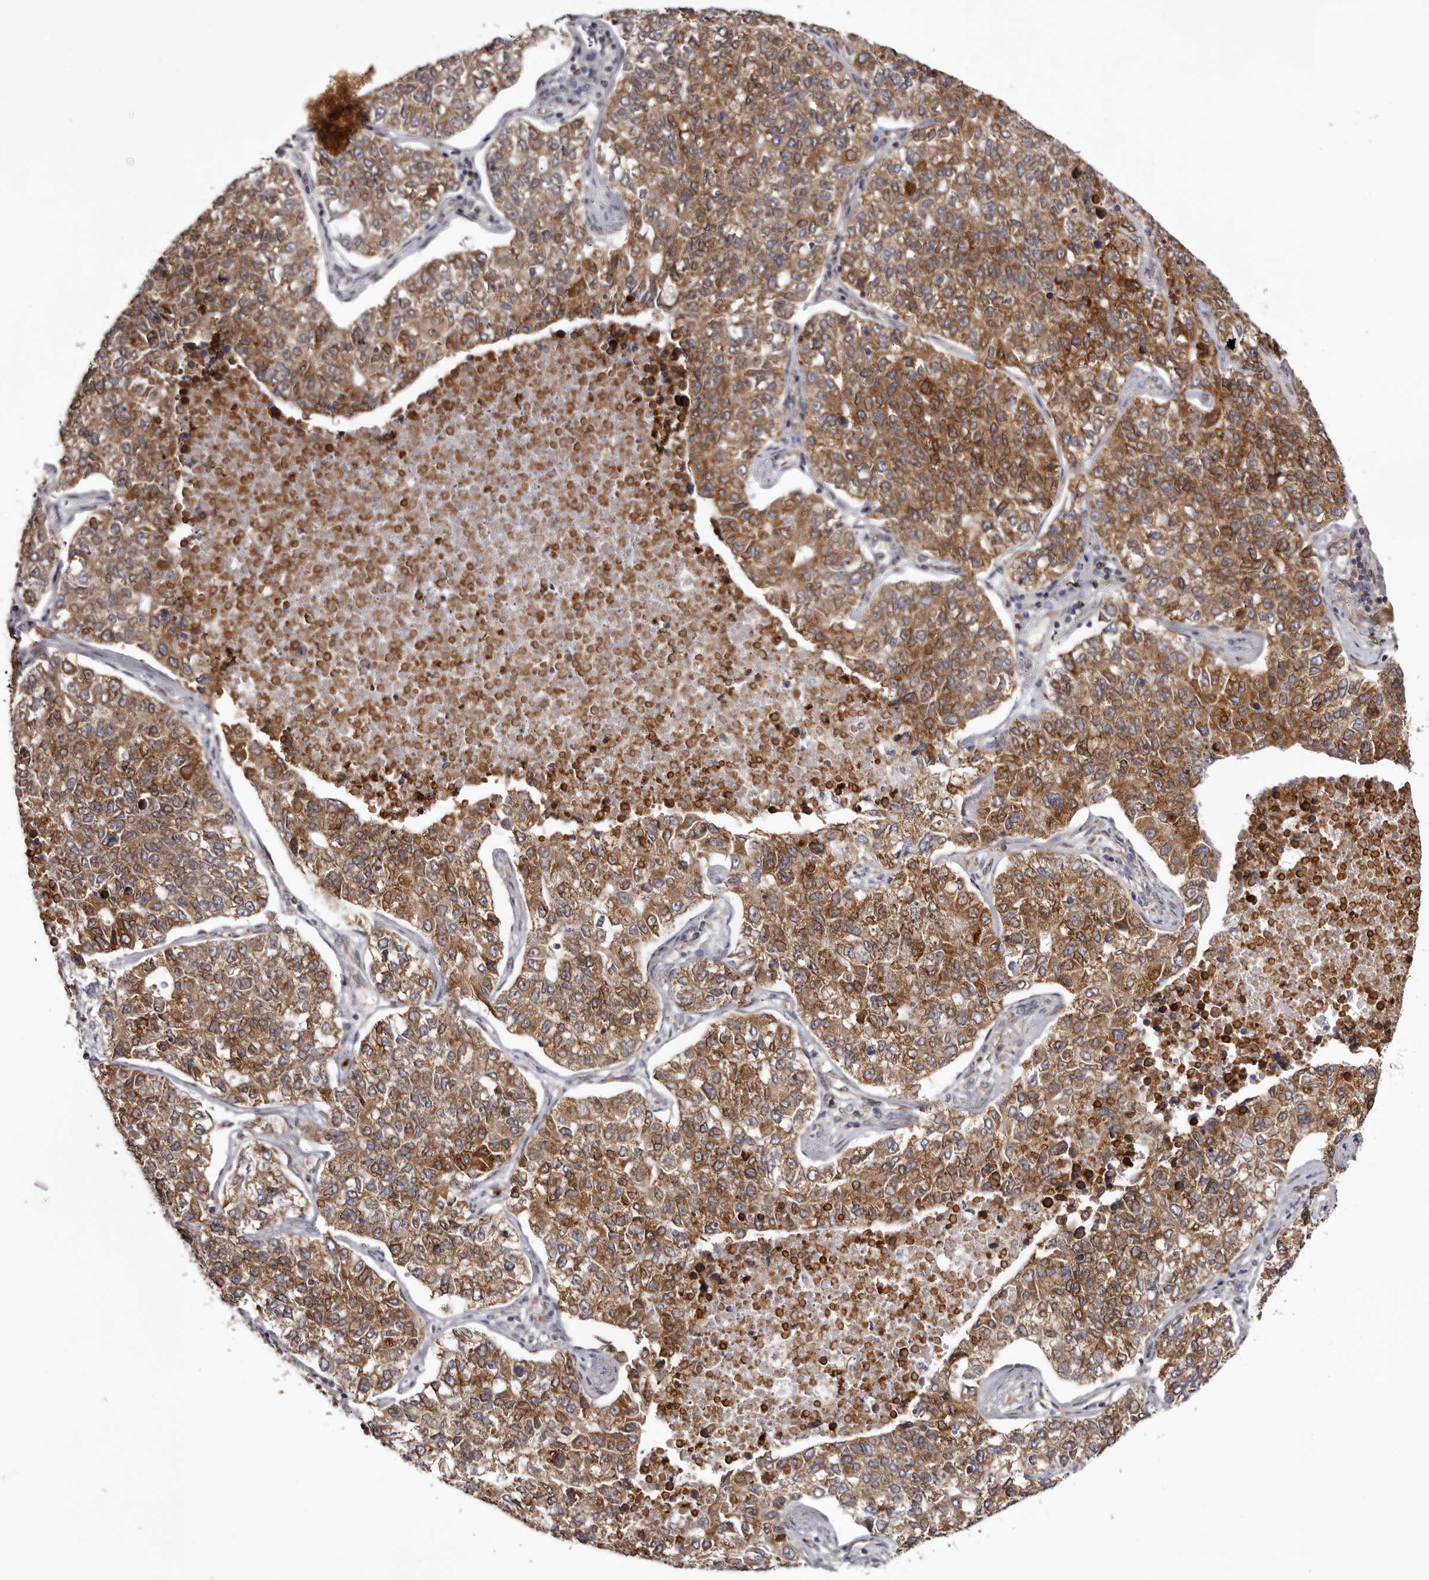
{"staining": {"intensity": "moderate", "quantity": ">75%", "location": "cytoplasmic/membranous"}, "tissue": "lung cancer", "cell_type": "Tumor cells", "image_type": "cancer", "snomed": [{"axis": "morphology", "description": "Adenocarcinoma, NOS"}, {"axis": "topography", "description": "Lung"}], "caption": "Immunohistochemical staining of lung cancer displays medium levels of moderate cytoplasmic/membranous protein positivity in about >75% of tumor cells. (DAB IHC with brightfield microscopy, high magnification).", "gene": "C4orf3", "patient": {"sex": "male", "age": 49}}